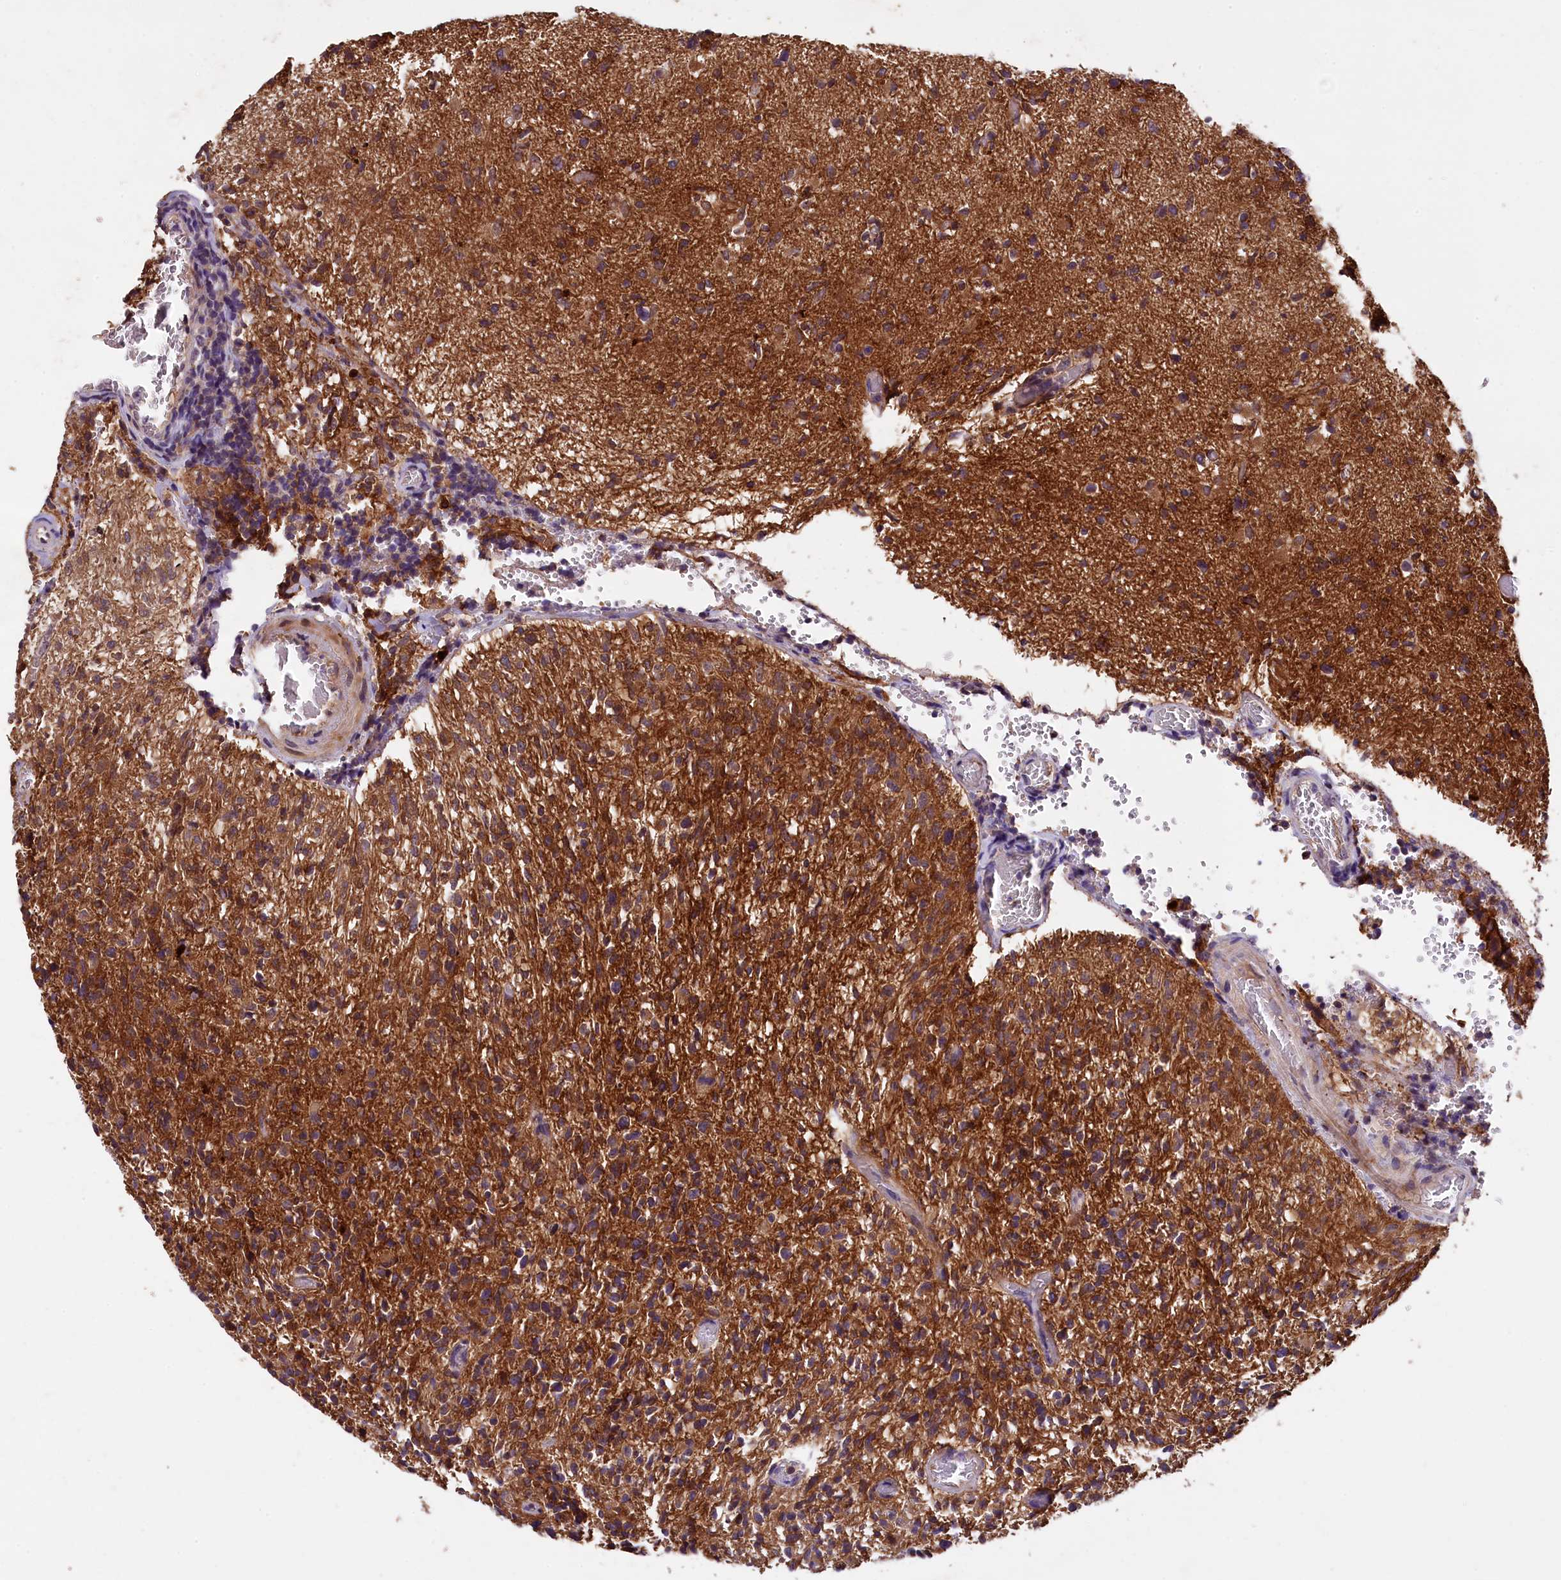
{"staining": {"intensity": "strong", "quantity": ">75%", "location": "cytoplasmic/membranous"}, "tissue": "glioma", "cell_type": "Tumor cells", "image_type": "cancer", "snomed": [{"axis": "morphology", "description": "Glioma, malignant, High grade"}, {"axis": "topography", "description": "Brain"}], "caption": "Protein staining displays strong cytoplasmic/membranous expression in about >75% of tumor cells in malignant glioma (high-grade).", "gene": "PLXNB1", "patient": {"sex": "female", "age": 57}}